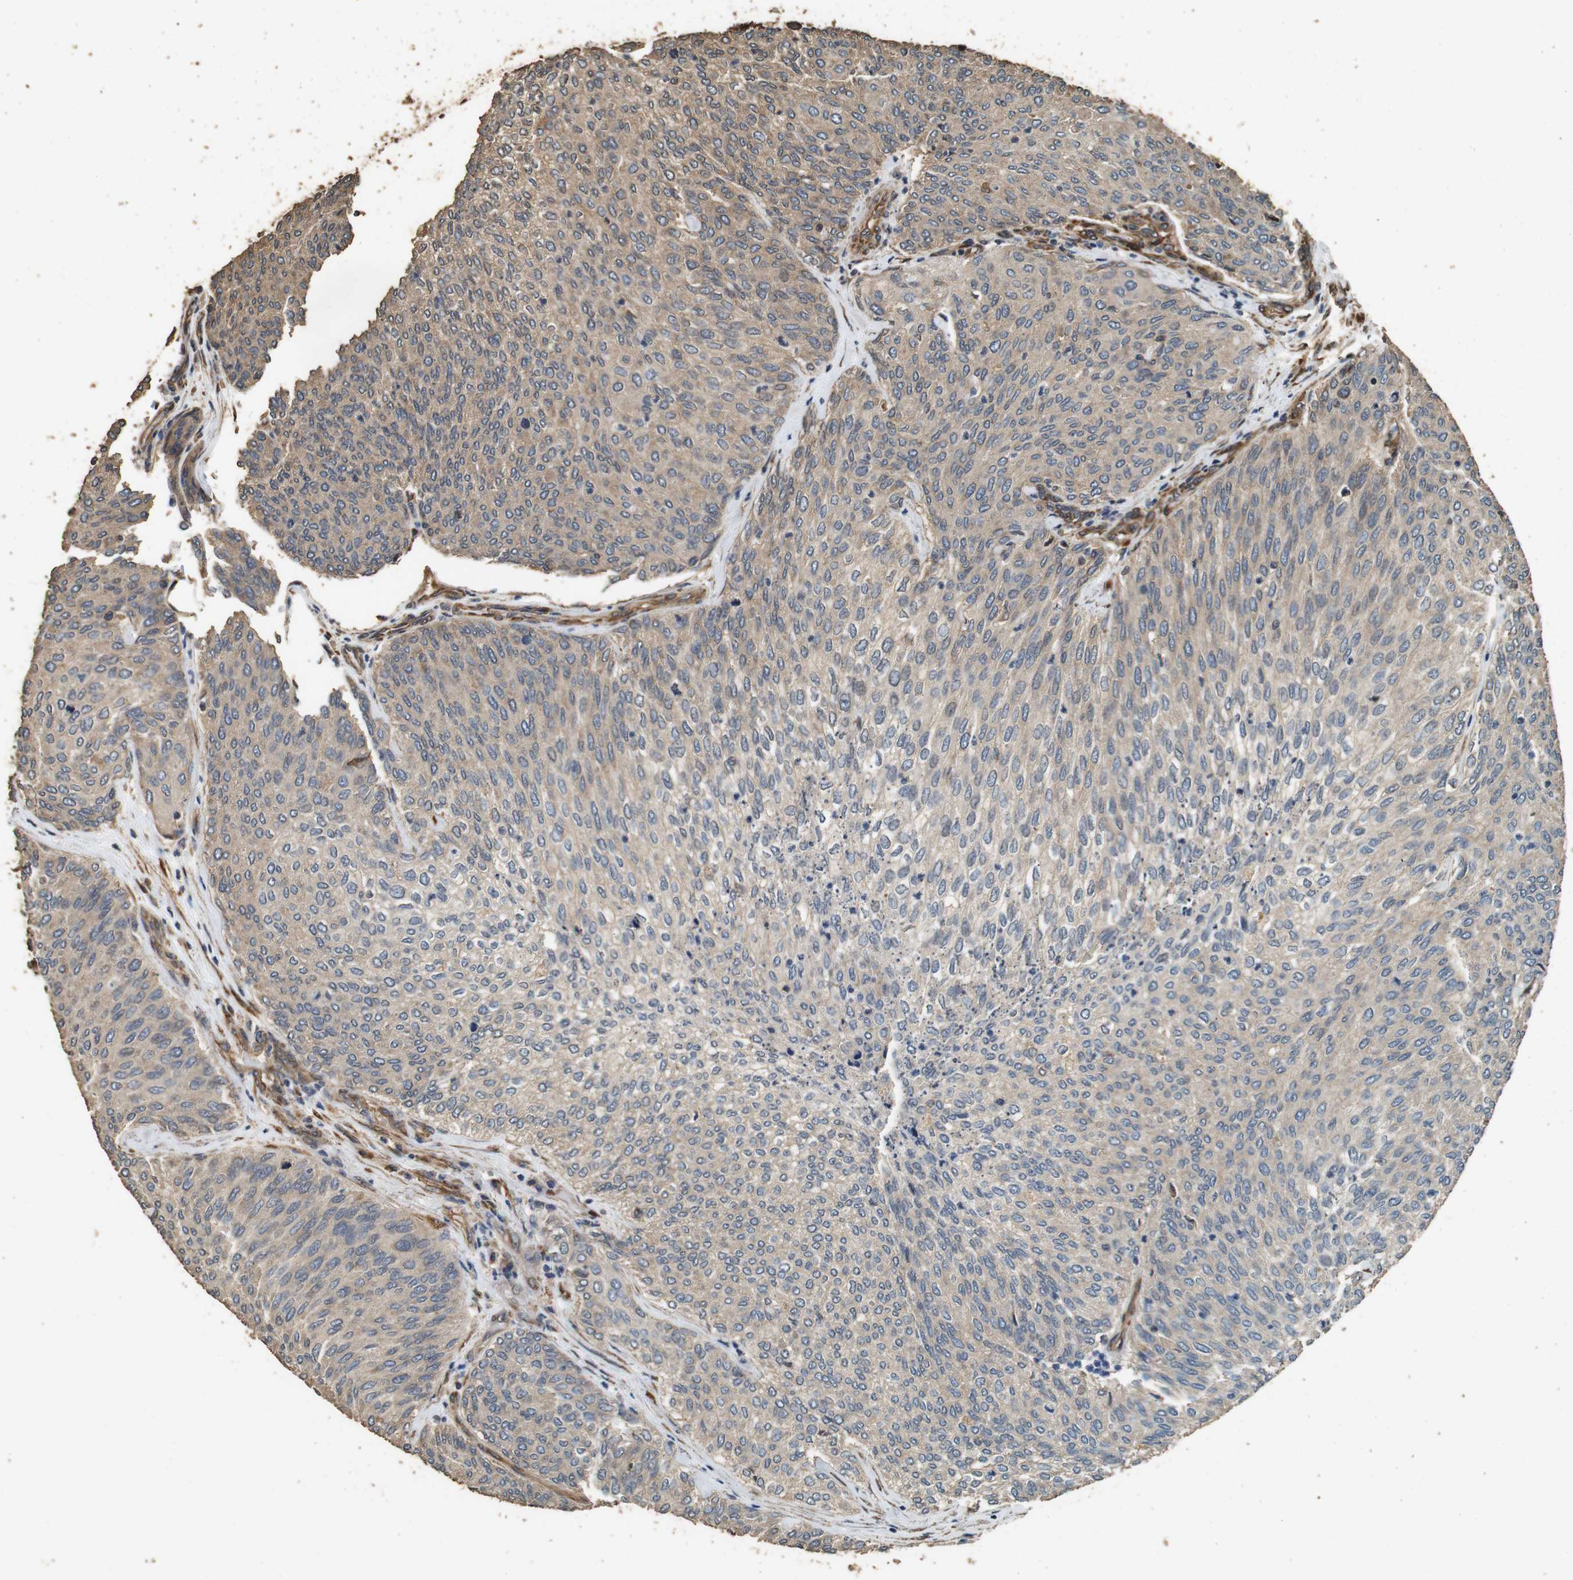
{"staining": {"intensity": "weak", "quantity": ">75%", "location": "cytoplasmic/membranous"}, "tissue": "urothelial cancer", "cell_type": "Tumor cells", "image_type": "cancer", "snomed": [{"axis": "morphology", "description": "Urothelial carcinoma, Low grade"}, {"axis": "topography", "description": "Urinary bladder"}], "caption": "Human urothelial cancer stained for a protein (brown) displays weak cytoplasmic/membranous positive expression in about >75% of tumor cells.", "gene": "CNPY4", "patient": {"sex": "female", "age": 79}}